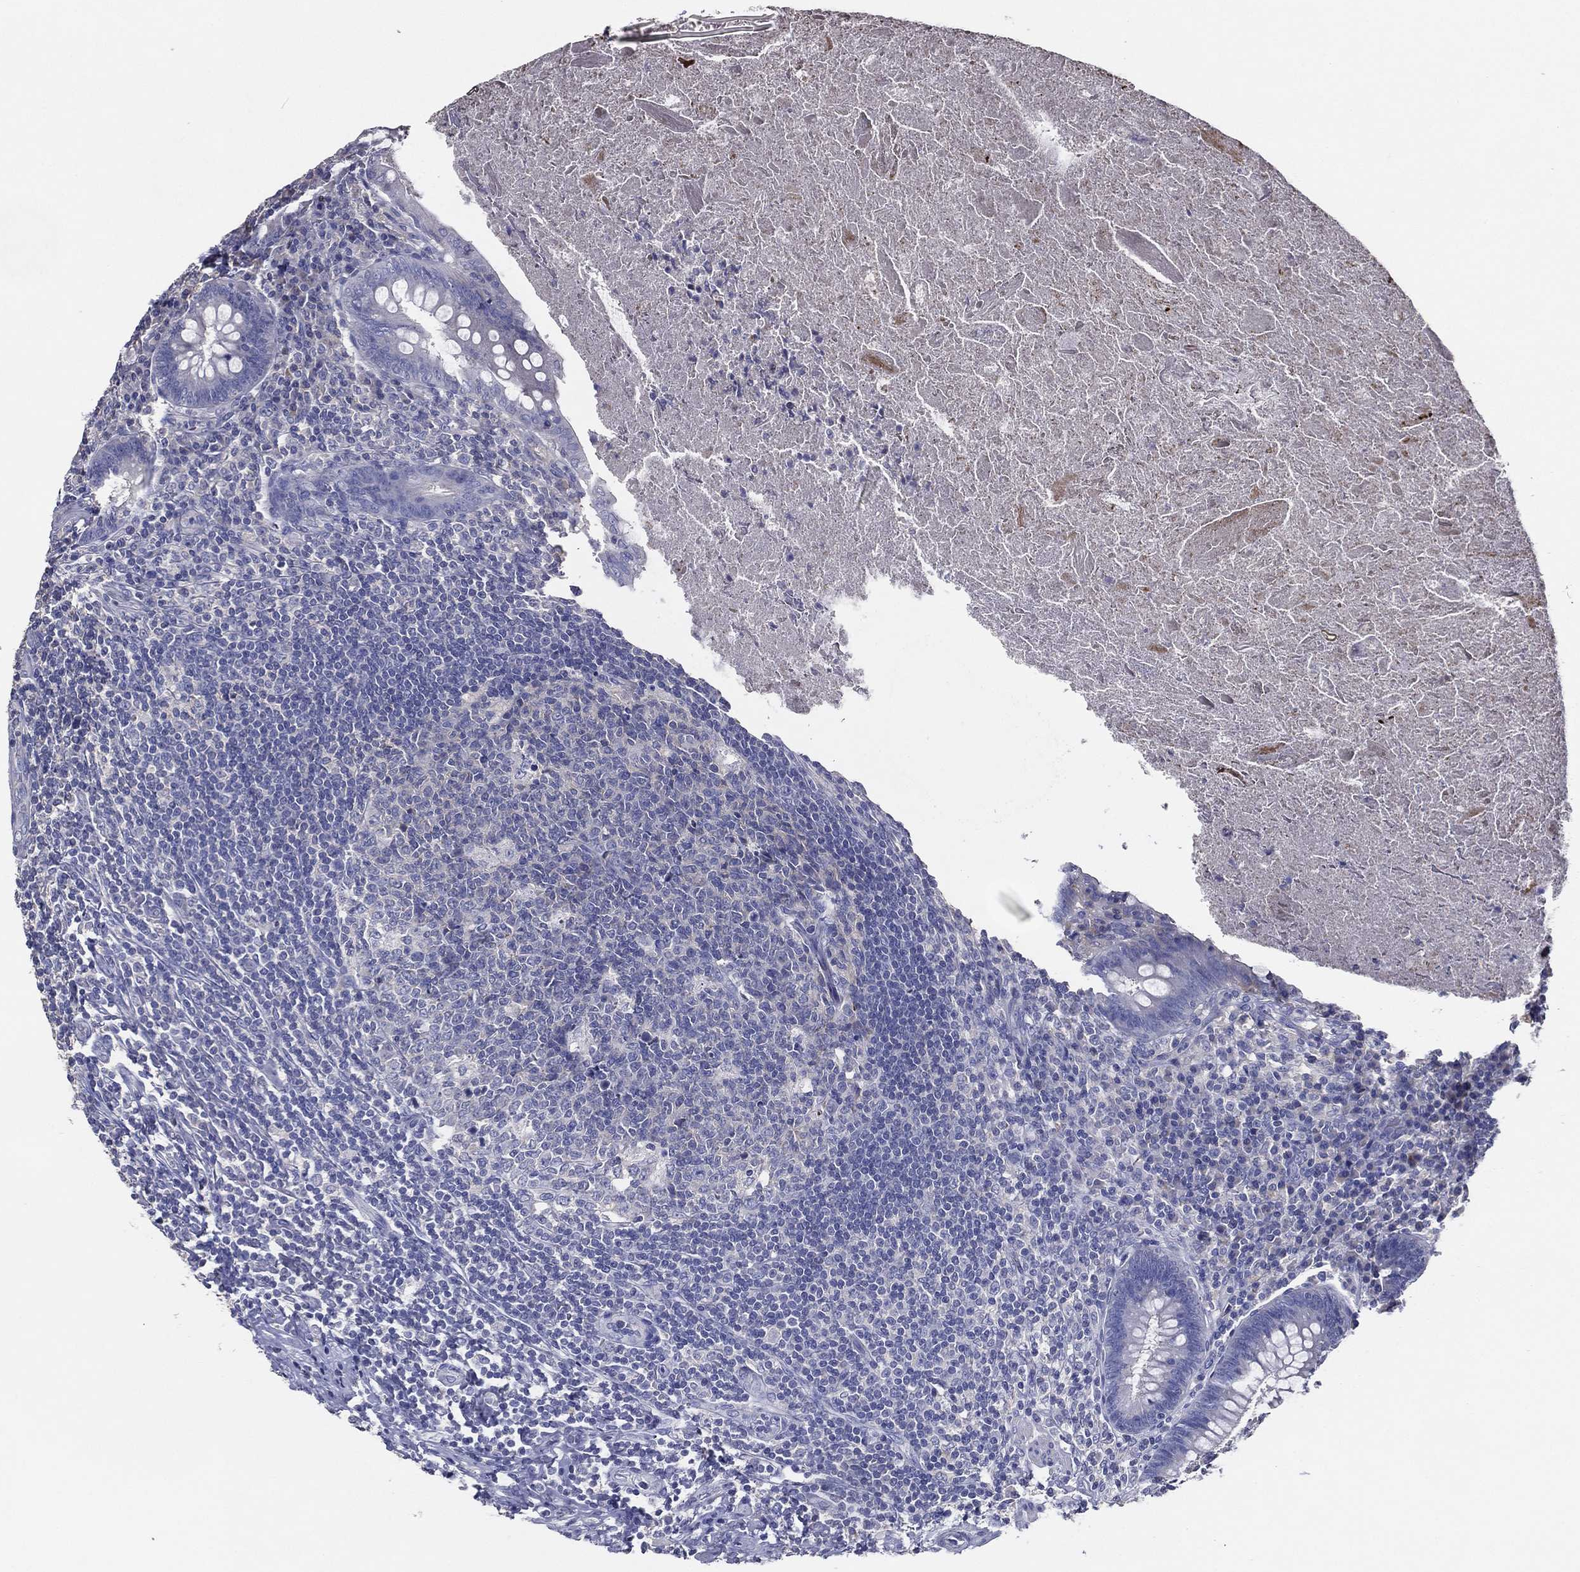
{"staining": {"intensity": "negative", "quantity": "none", "location": "none"}, "tissue": "appendix", "cell_type": "Glandular cells", "image_type": "normal", "snomed": [{"axis": "morphology", "description": "Normal tissue, NOS"}, {"axis": "topography", "description": "Appendix"}], "caption": "An image of appendix stained for a protein reveals no brown staining in glandular cells. (DAB immunohistochemistry with hematoxylin counter stain).", "gene": "TFAP2A", "patient": {"sex": "male", "age": 47}}